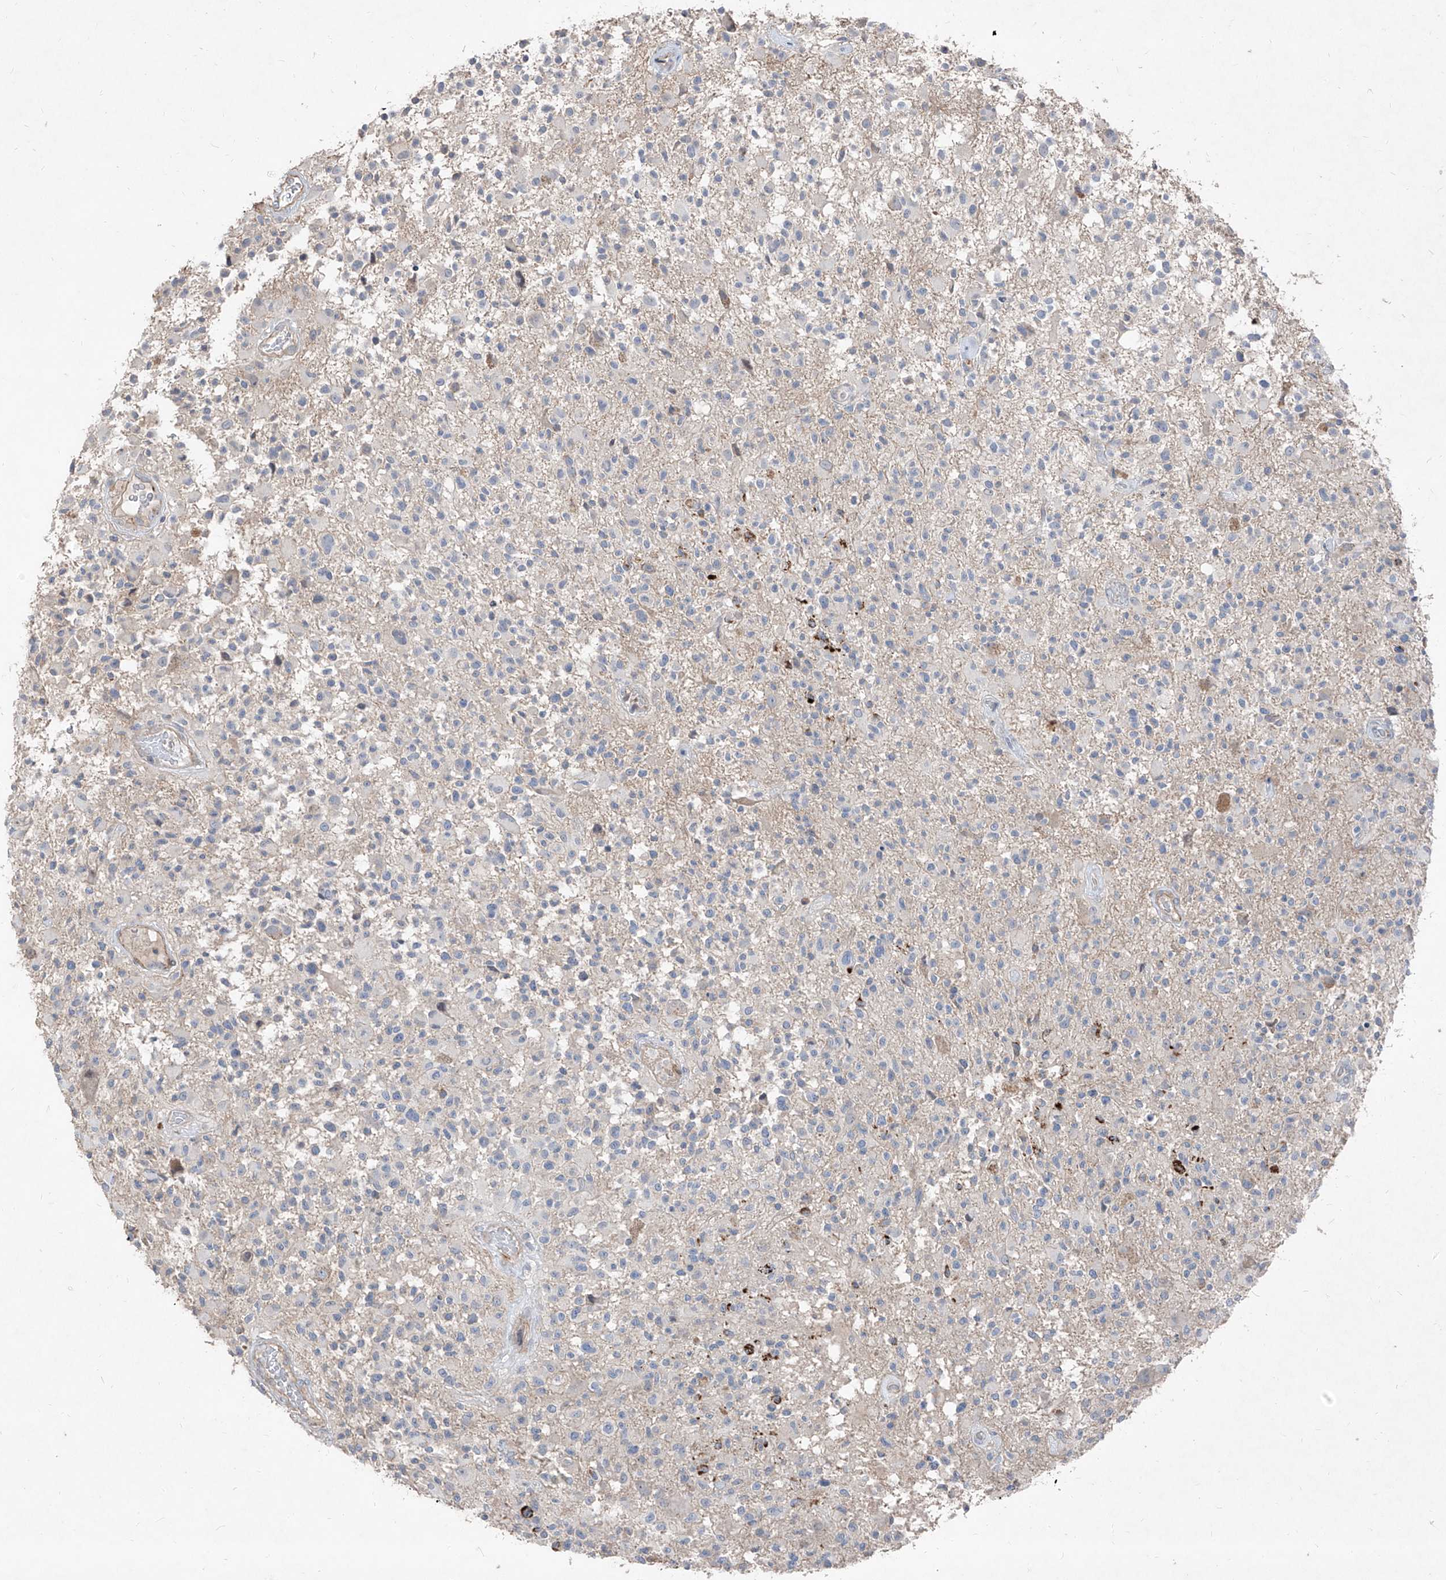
{"staining": {"intensity": "negative", "quantity": "none", "location": "none"}, "tissue": "glioma", "cell_type": "Tumor cells", "image_type": "cancer", "snomed": [{"axis": "morphology", "description": "Glioma, malignant, High grade"}, {"axis": "morphology", "description": "Glioblastoma, NOS"}, {"axis": "topography", "description": "Brain"}], "caption": "Immunohistochemistry (IHC) histopathology image of neoplastic tissue: human glioma stained with DAB (3,3'-diaminobenzidine) reveals no significant protein positivity in tumor cells.", "gene": "UFD1", "patient": {"sex": "male", "age": 60}}